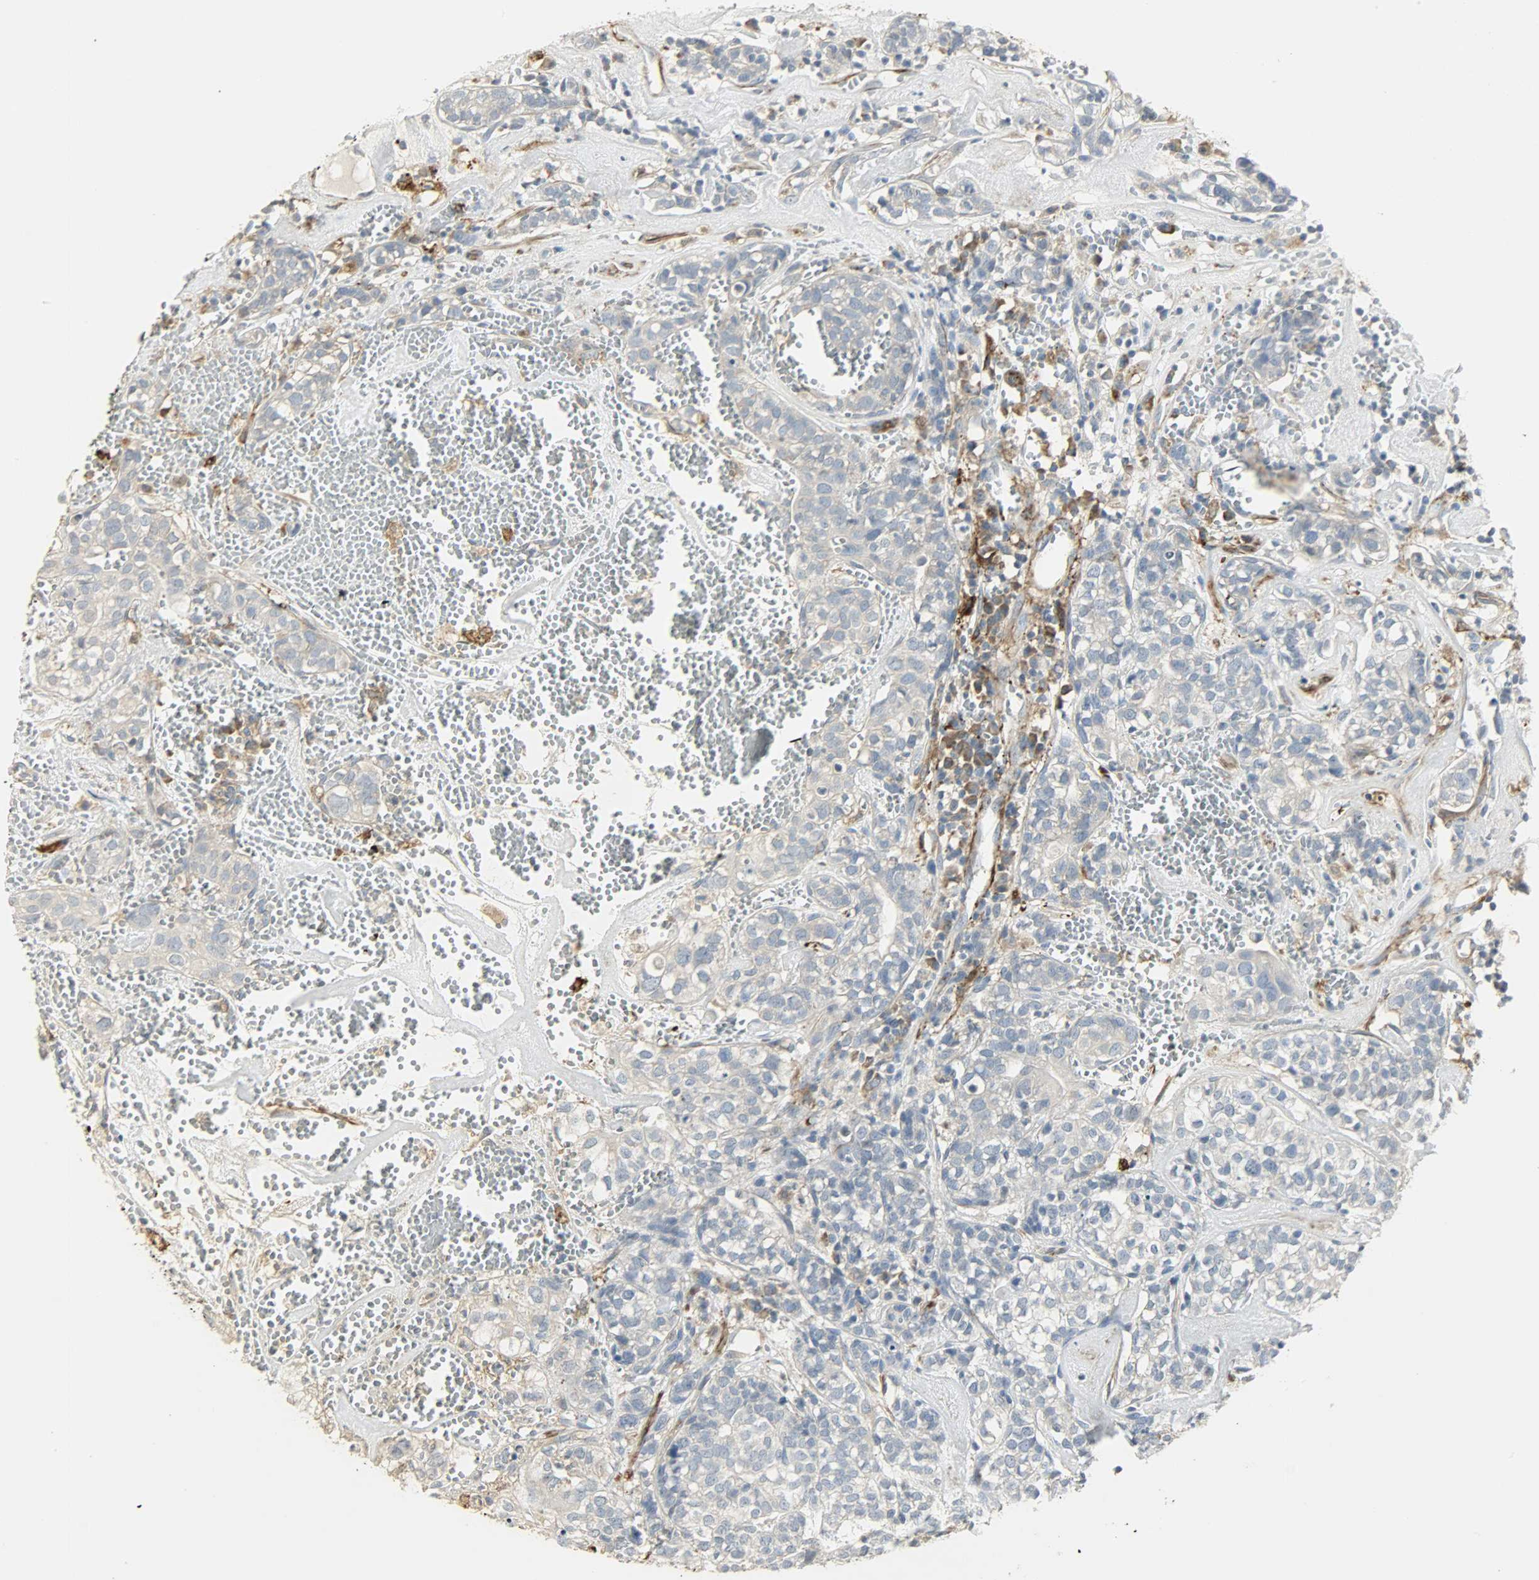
{"staining": {"intensity": "negative", "quantity": "none", "location": "none"}, "tissue": "head and neck cancer", "cell_type": "Tumor cells", "image_type": "cancer", "snomed": [{"axis": "morphology", "description": "Adenocarcinoma, NOS"}, {"axis": "topography", "description": "Salivary gland"}, {"axis": "topography", "description": "Head-Neck"}], "caption": "Human adenocarcinoma (head and neck) stained for a protein using IHC displays no expression in tumor cells.", "gene": "ENPEP", "patient": {"sex": "female", "age": 65}}